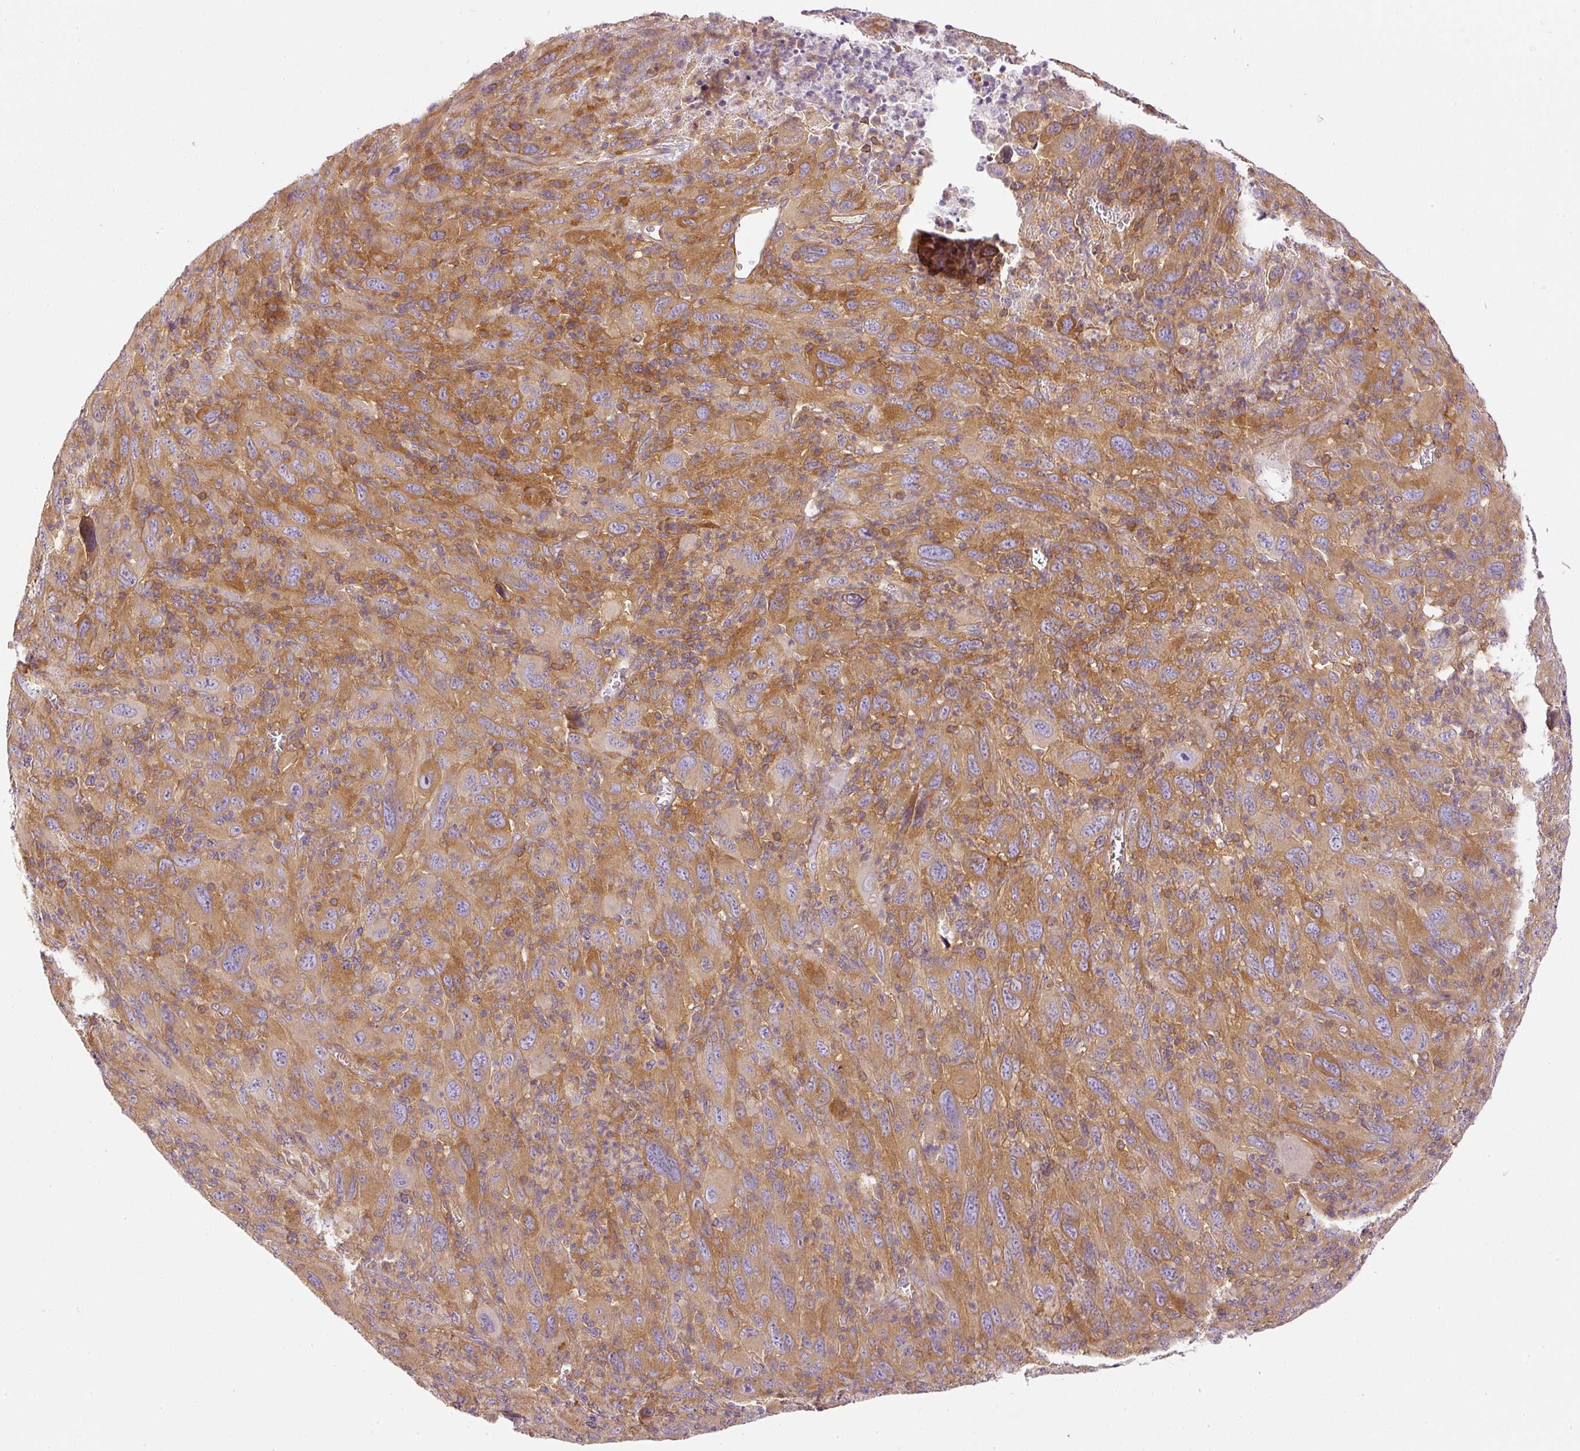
{"staining": {"intensity": "moderate", "quantity": ">75%", "location": "cytoplasmic/membranous"}, "tissue": "melanoma", "cell_type": "Tumor cells", "image_type": "cancer", "snomed": [{"axis": "morphology", "description": "Malignant melanoma, Metastatic site"}, {"axis": "topography", "description": "Skin"}], "caption": "Melanoma tissue reveals moderate cytoplasmic/membranous staining in about >75% of tumor cells", "gene": "TBC1D2B", "patient": {"sex": "female", "age": 56}}